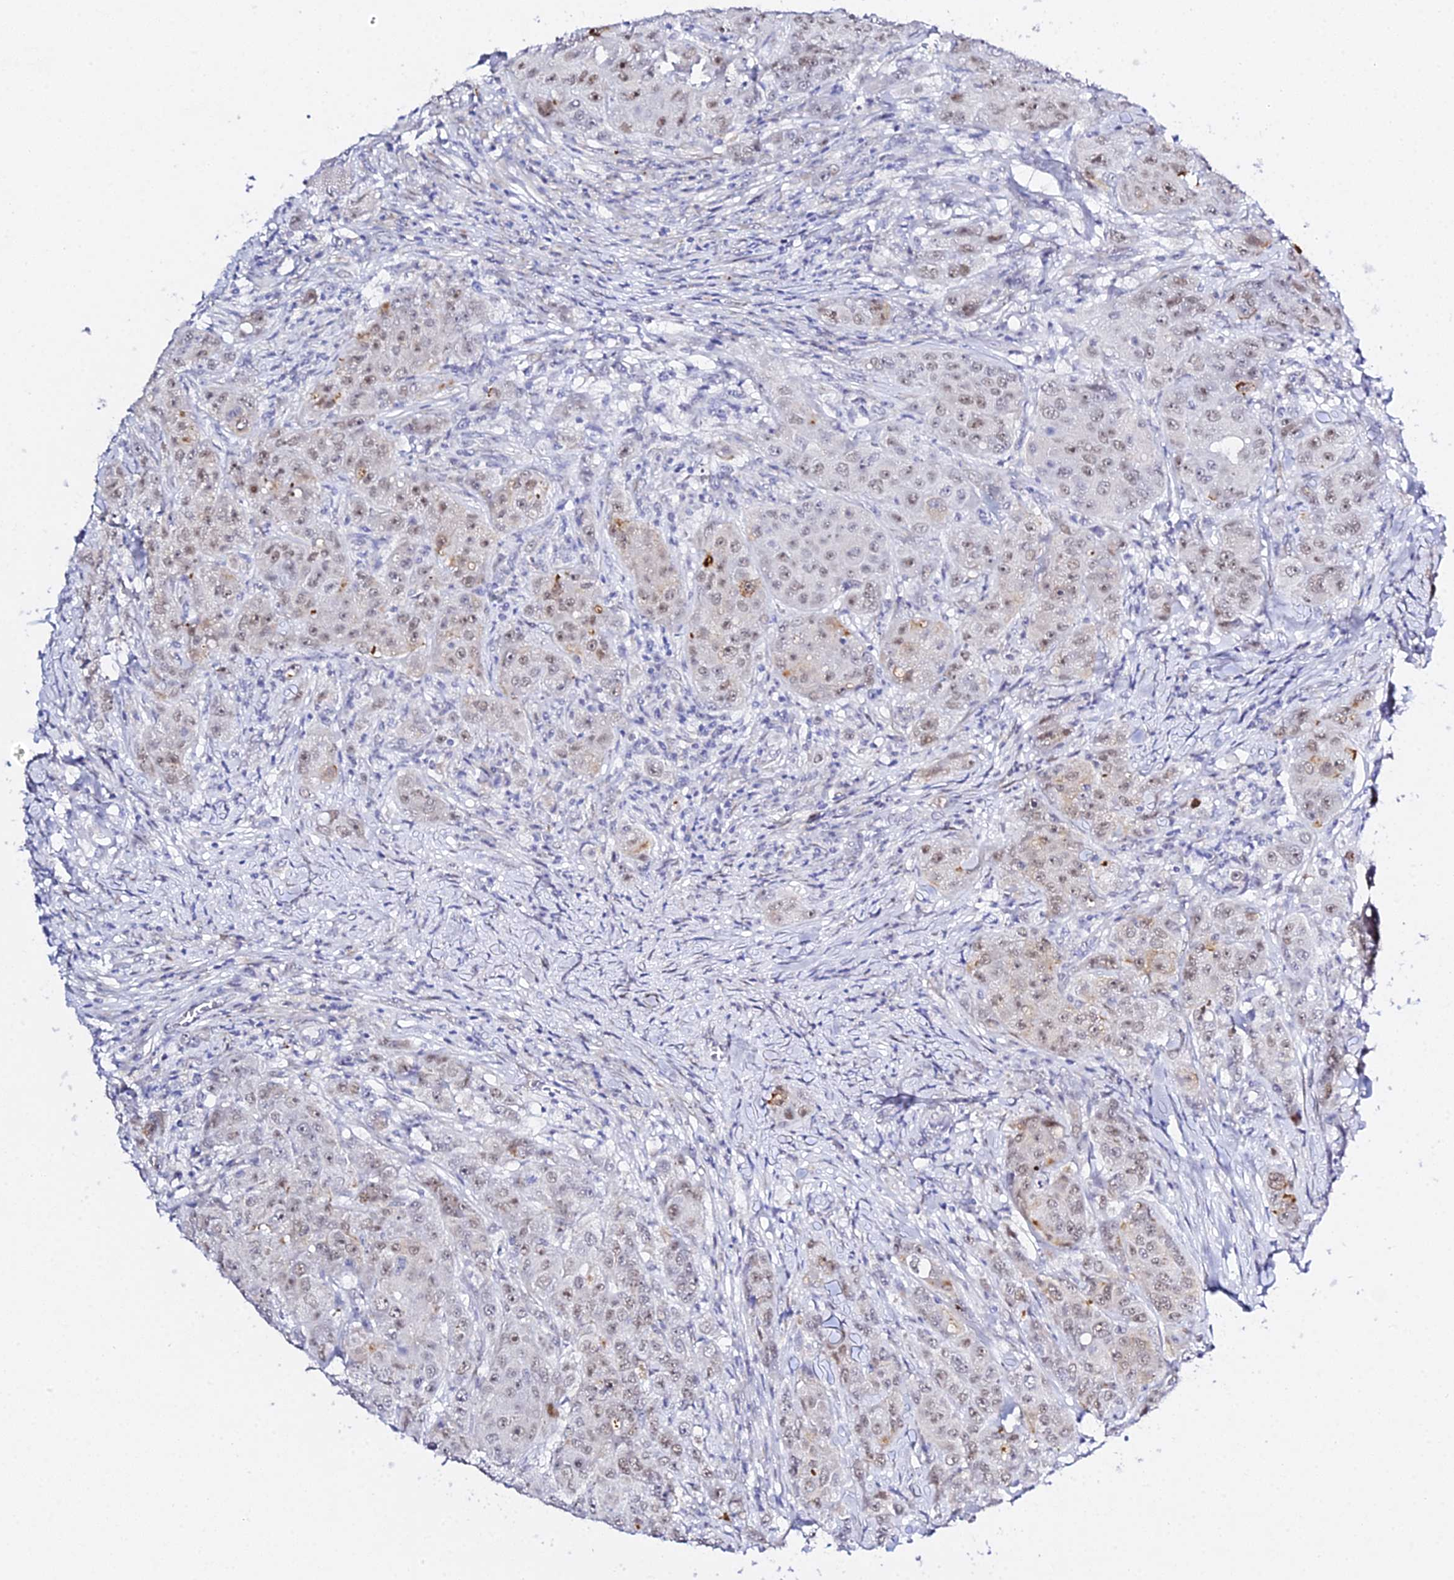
{"staining": {"intensity": "weak", "quantity": ">75%", "location": "nuclear"}, "tissue": "breast cancer", "cell_type": "Tumor cells", "image_type": "cancer", "snomed": [{"axis": "morphology", "description": "Duct carcinoma"}, {"axis": "topography", "description": "Breast"}], "caption": "Protein staining of breast cancer (invasive ductal carcinoma) tissue exhibits weak nuclear positivity in about >75% of tumor cells.", "gene": "POFUT2", "patient": {"sex": "female", "age": 43}}